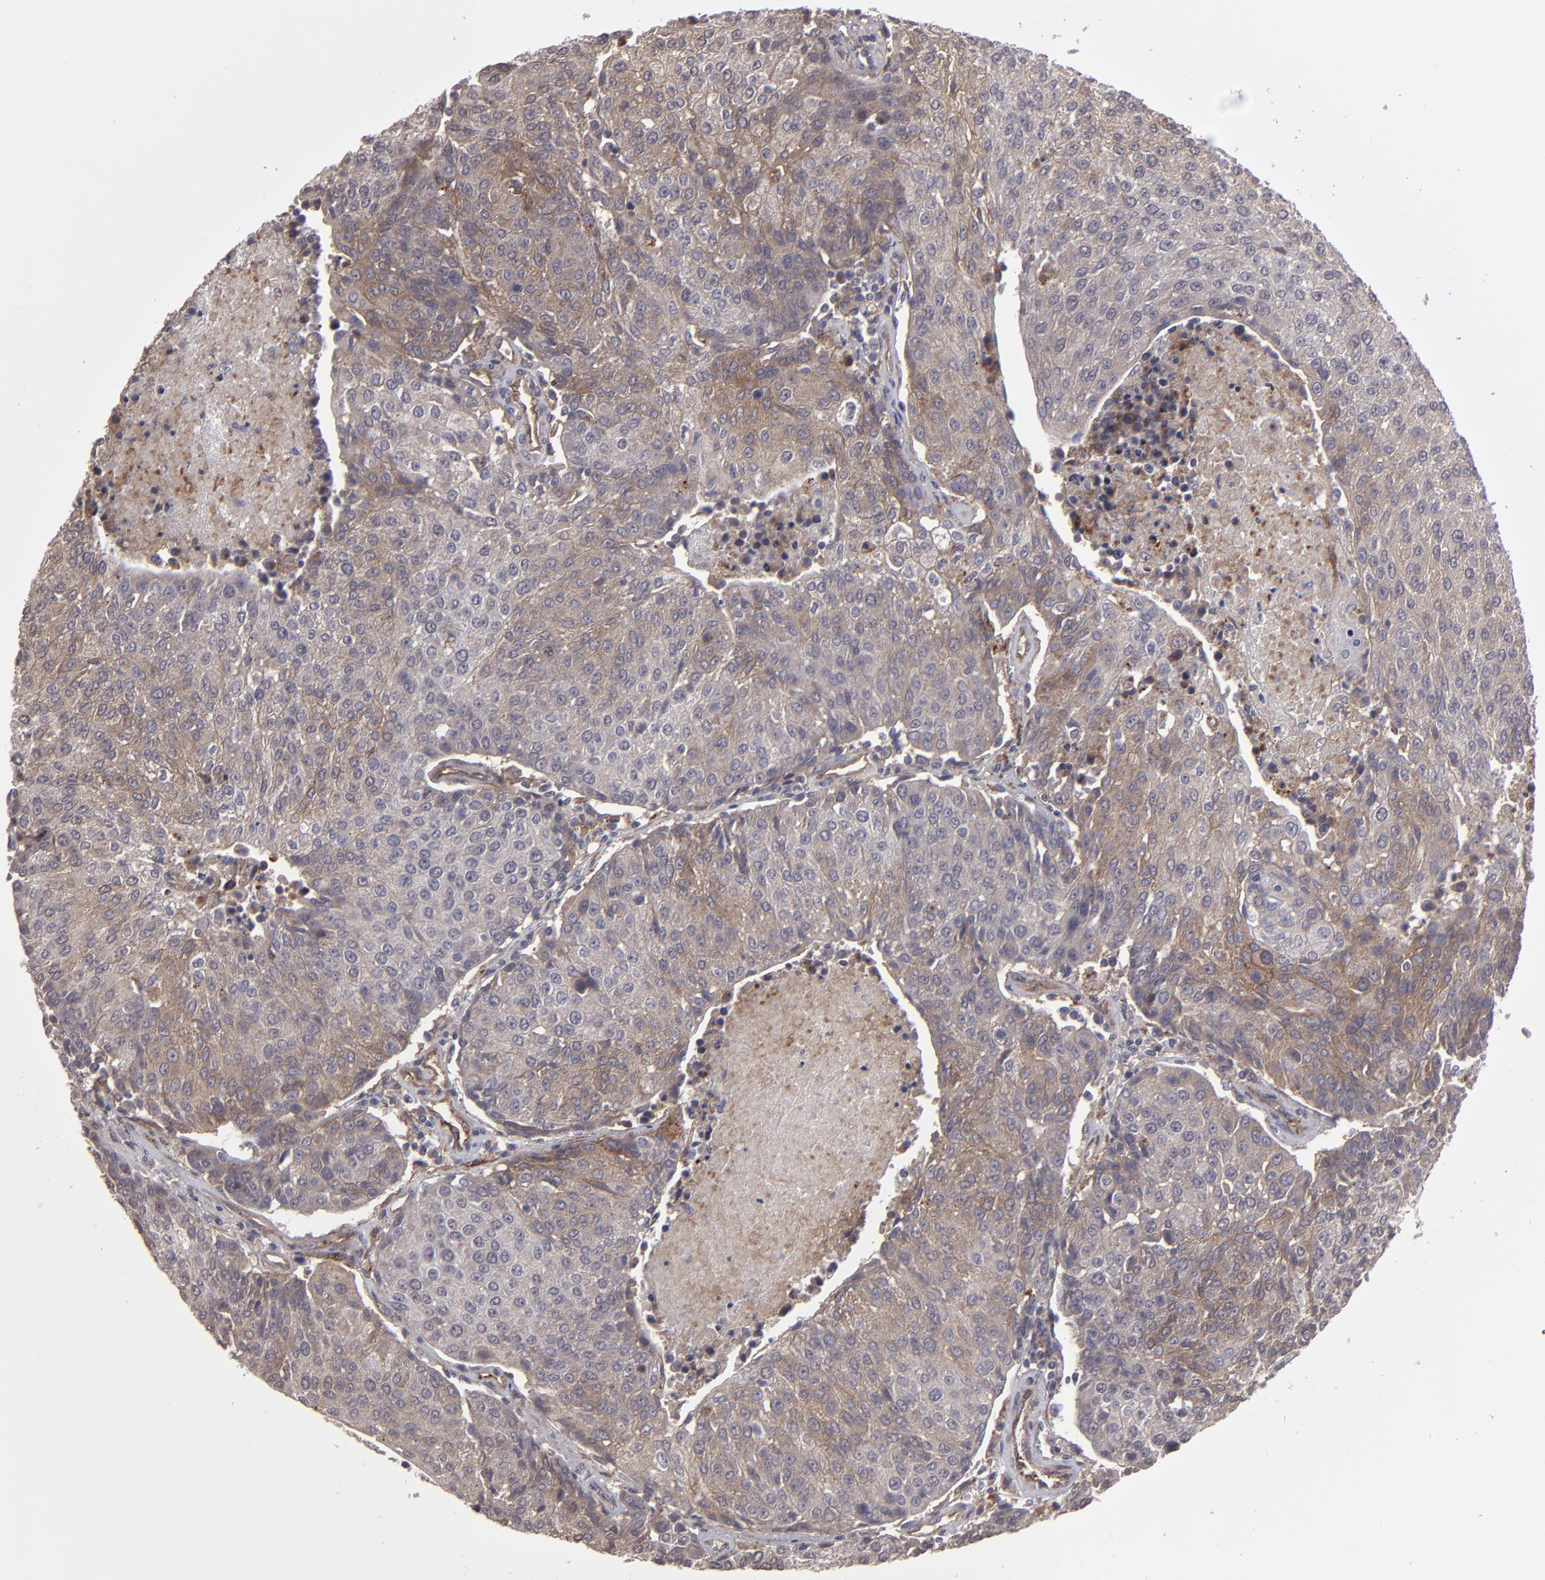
{"staining": {"intensity": "moderate", "quantity": "25%-75%", "location": "cytoplasmic/membranous"}, "tissue": "urothelial cancer", "cell_type": "Tumor cells", "image_type": "cancer", "snomed": [{"axis": "morphology", "description": "Urothelial carcinoma, High grade"}, {"axis": "topography", "description": "Urinary bladder"}], "caption": "DAB immunohistochemical staining of urothelial cancer shows moderate cytoplasmic/membranous protein staining in approximately 25%-75% of tumor cells. The staining is performed using DAB (3,3'-diaminobenzidine) brown chromogen to label protein expression. The nuclei are counter-stained blue using hematoxylin.", "gene": "ITGB5", "patient": {"sex": "female", "age": 85}}